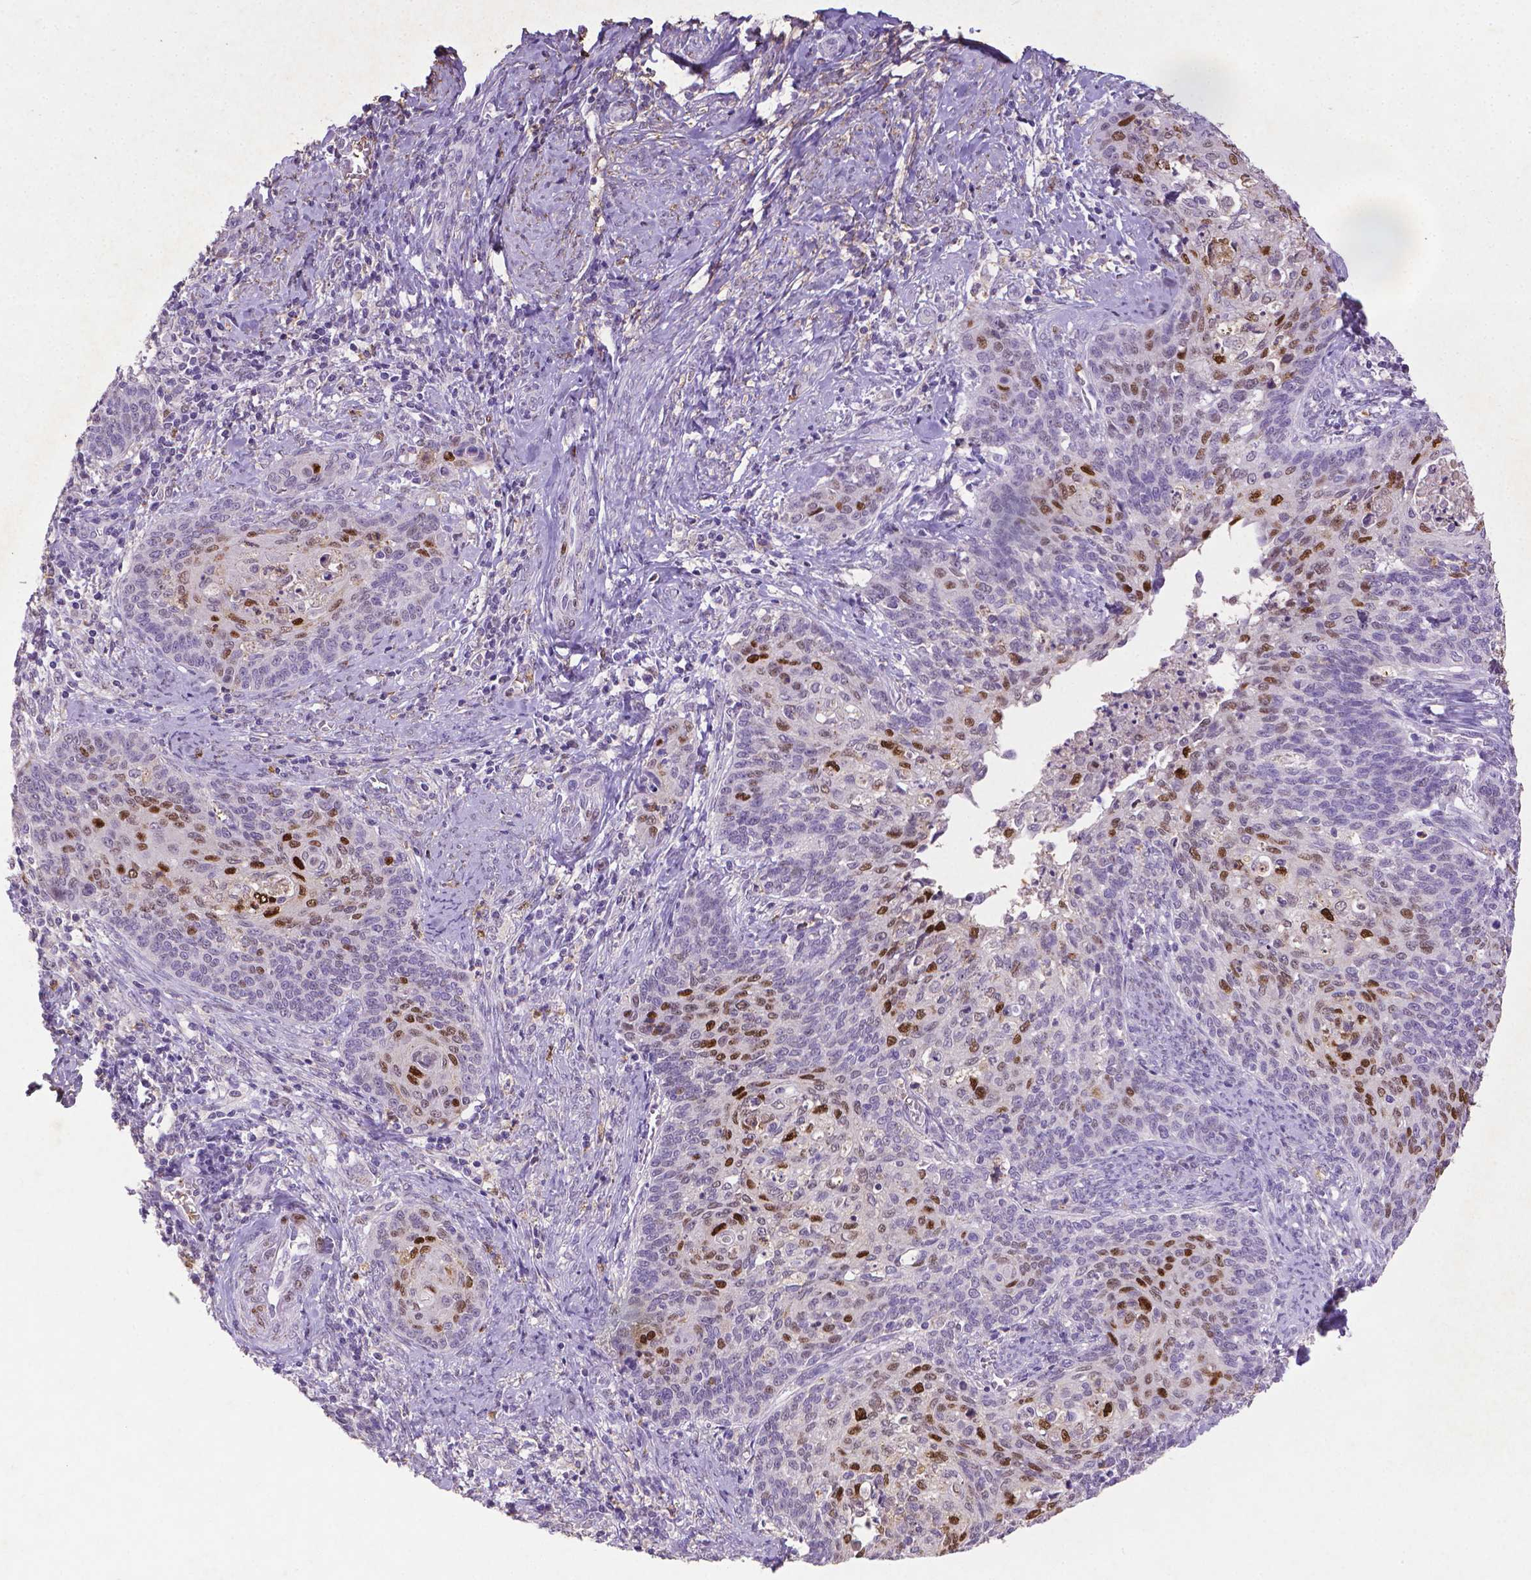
{"staining": {"intensity": "strong", "quantity": "25%-75%", "location": "nuclear"}, "tissue": "cervical cancer", "cell_type": "Tumor cells", "image_type": "cancer", "snomed": [{"axis": "morphology", "description": "Normal tissue, NOS"}, {"axis": "morphology", "description": "Squamous cell carcinoma, NOS"}, {"axis": "topography", "description": "Cervix"}], "caption": "This photomicrograph reveals IHC staining of human squamous cell carcinoma (cervical), with high strong nuclear positivity in approximately 25%-75% of tumor cells.", "gene": "CDKN1A", "patient": {"sex": "female", "age": 39}}